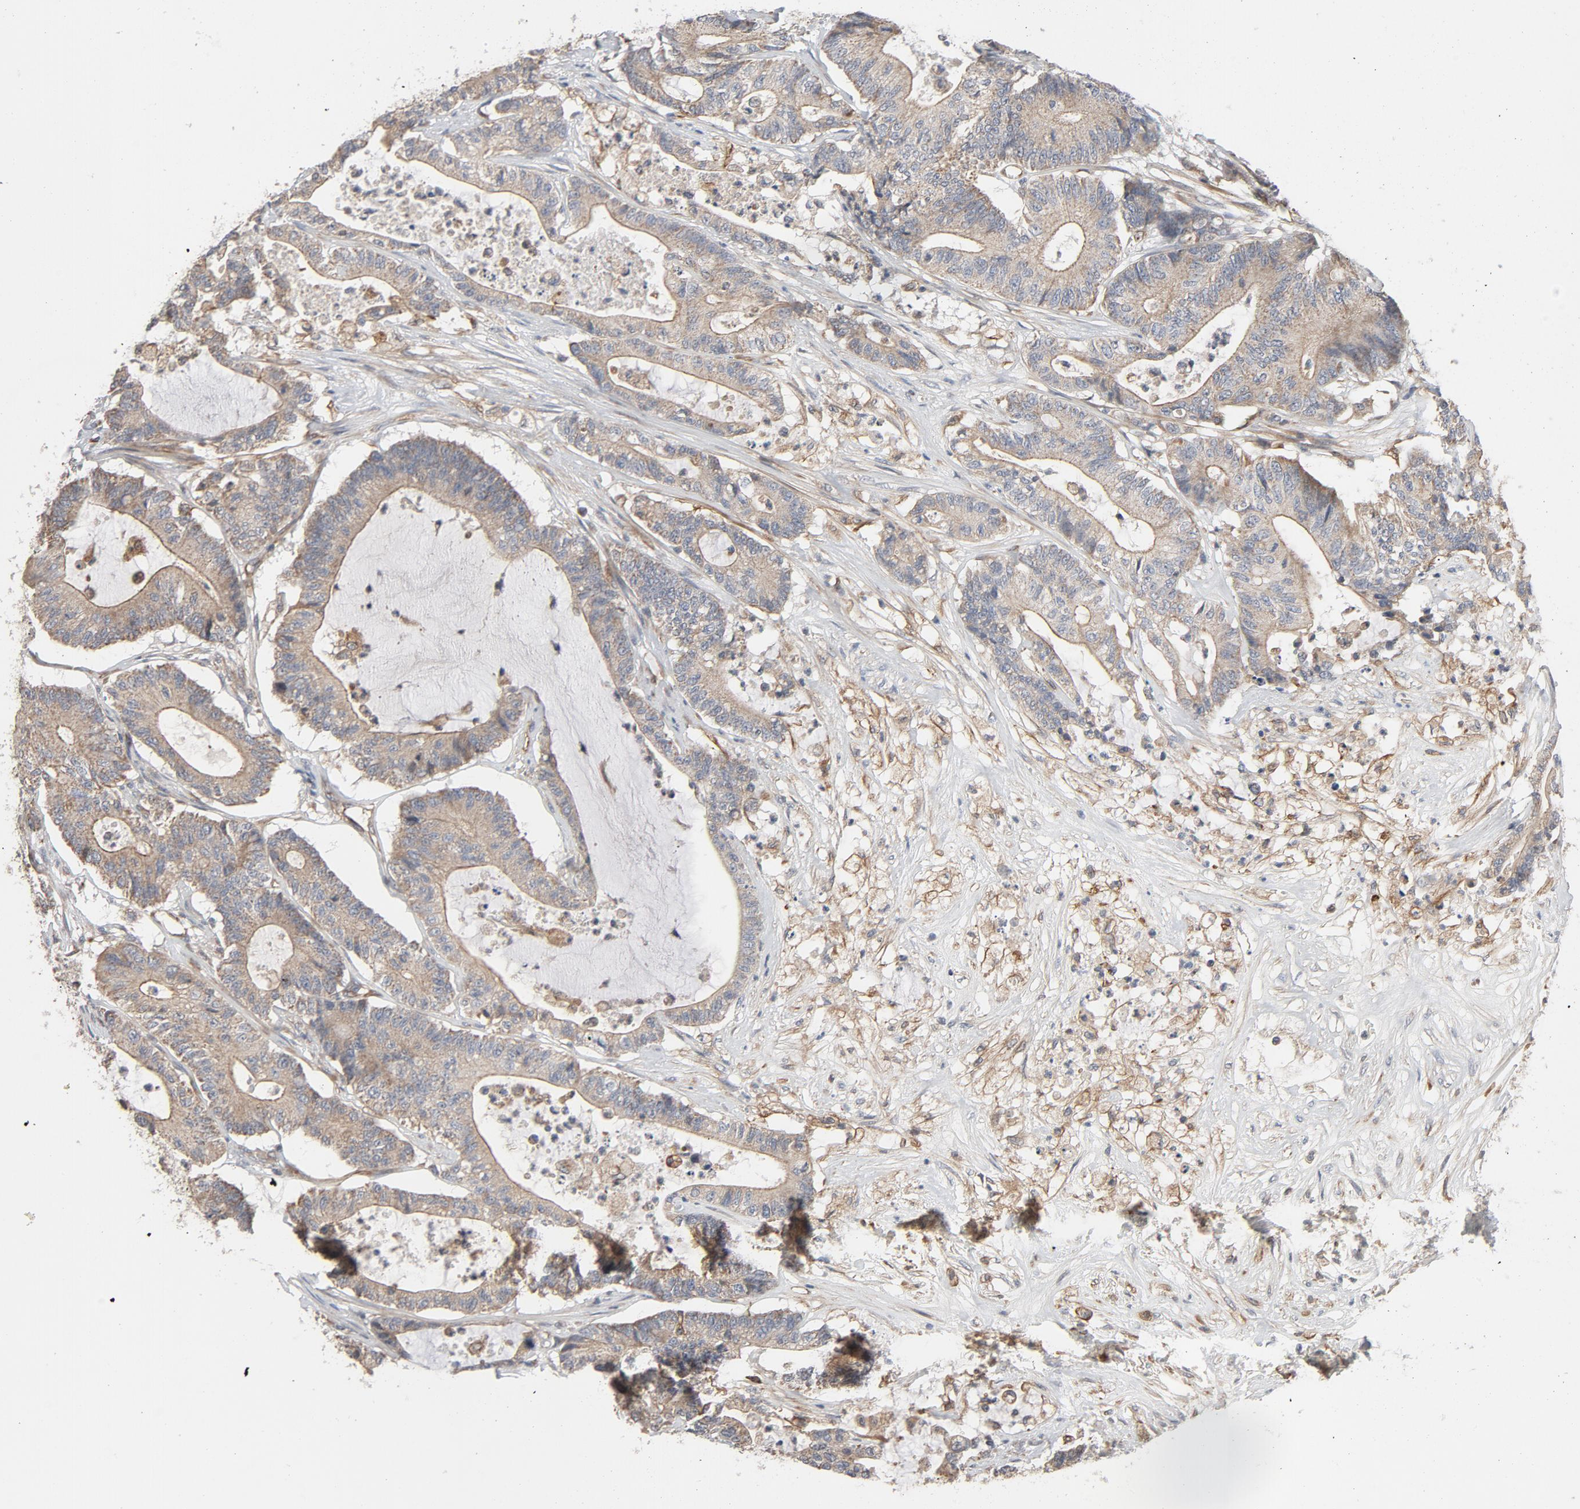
{"staining": {"intensity": "moderate", "quantity": ">75%", "location": "cytoplasmic/membranous"}, "tissue": "colorectal cancer", "cell_type": "Tumor cells", "image_type": "cancer", "snomed": [{"axis": "morphology", "description": "Adenocarcinoma, NOS"}, {"axis": "topography", "description": "Colon"}], "caption": "A brown stain labels moderate cytoplasmic/membranous positivity of a protein in human adenocarcinoma (colorectal) tumor cells.", "gene": "TRIOBP", "patient": {"sex": "female", "age": 84}}